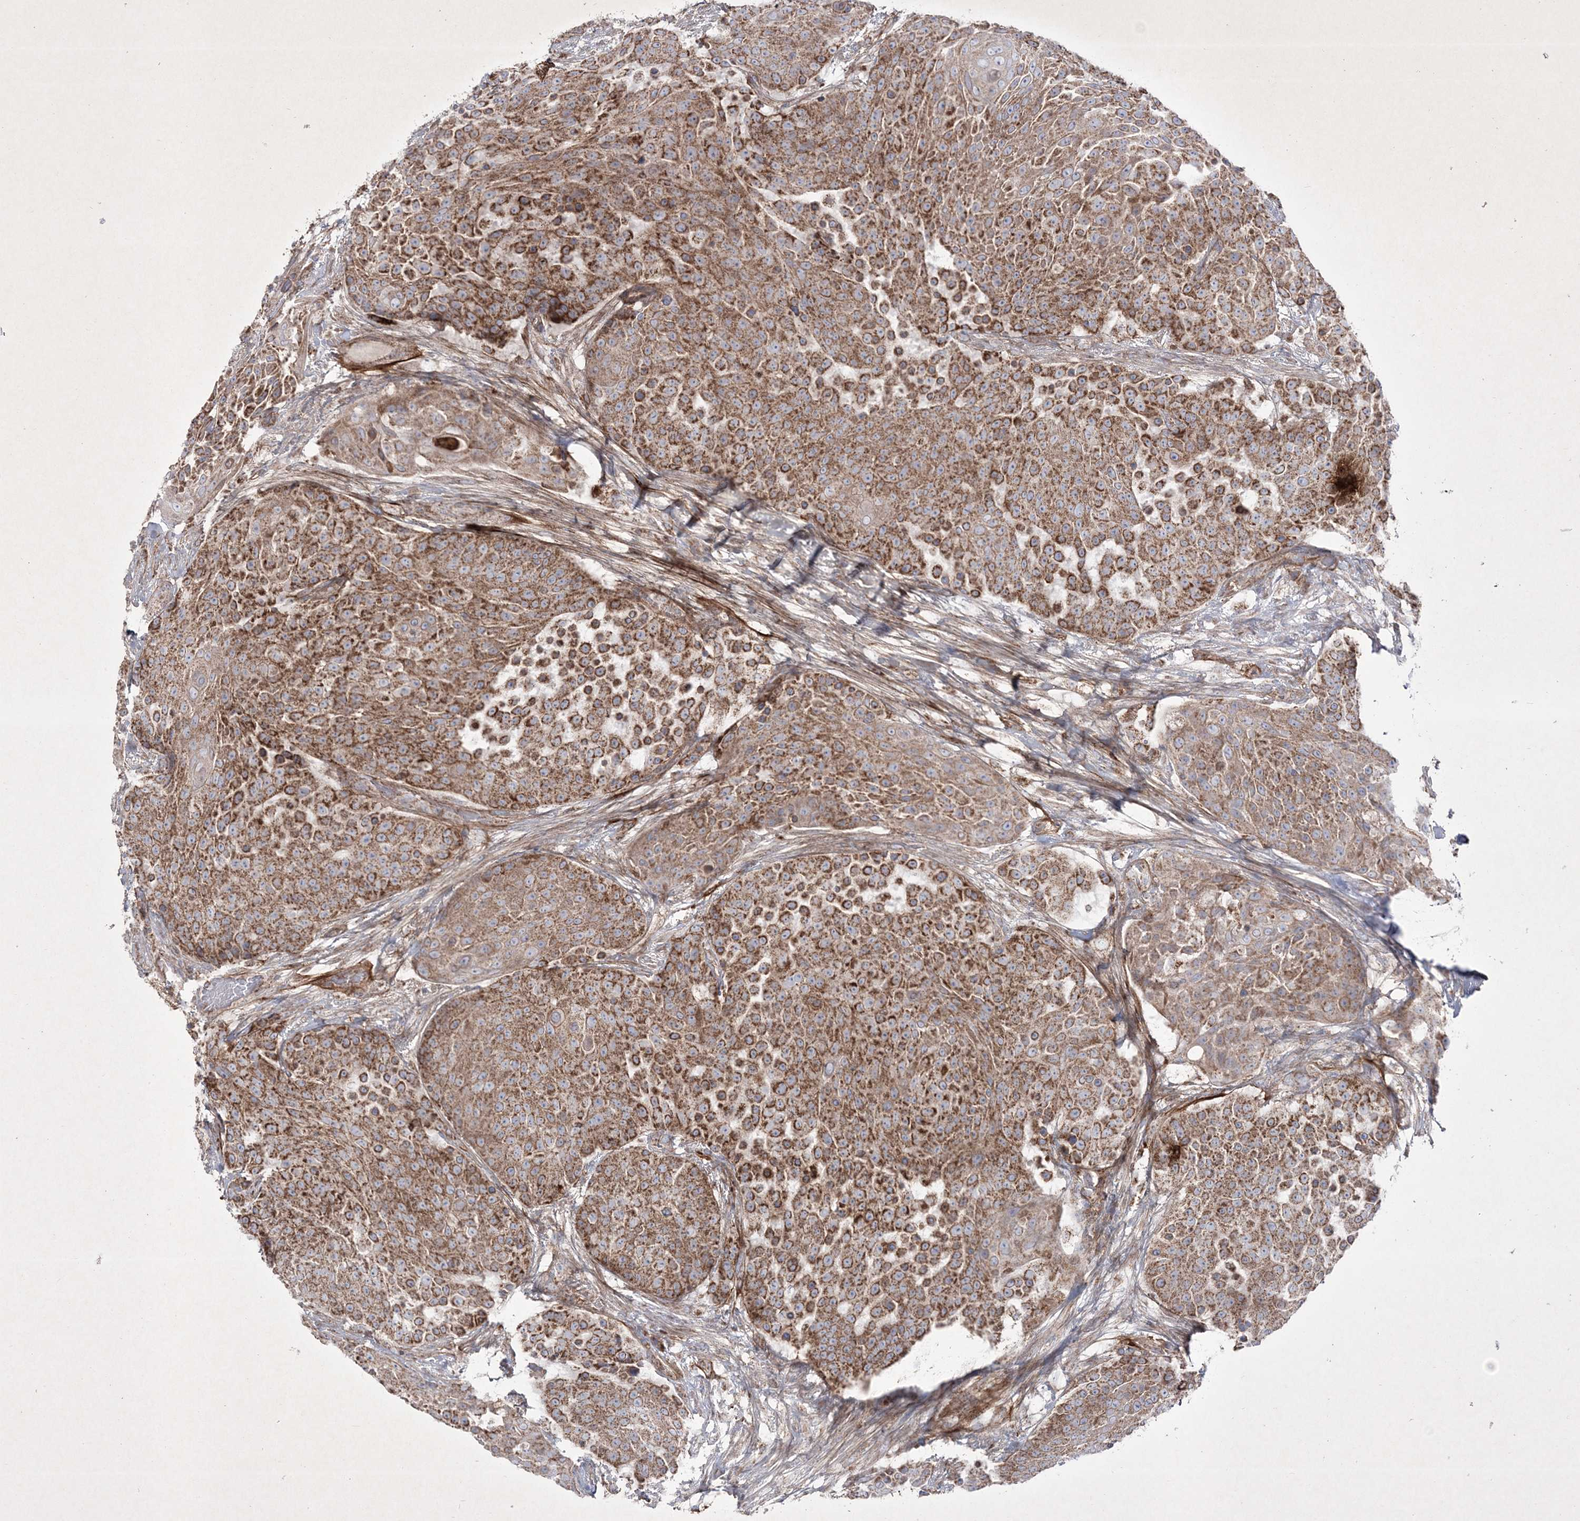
{"staining": {"intensity": "moderate", "quantity": ">75%", "location": "cytoplasmic/membranous"}, "tissue": "urothelial cancer", "cell_type": "Tumor cells", "image_type": "cancer", "snomed": [{"axis": "morphology", "description": "Urothelial carcinoma, High grade"}, {"axis": "topography", "description": "Urinary bladder"}], "caption": "Protein staining shows moderate cytoplasmic/membranous expression in approximately >75% of tumor cells in urothelial carcinoma (high-grade).", "gene": "RICTOR", "patient": {"sex": "female", "age": 63}}